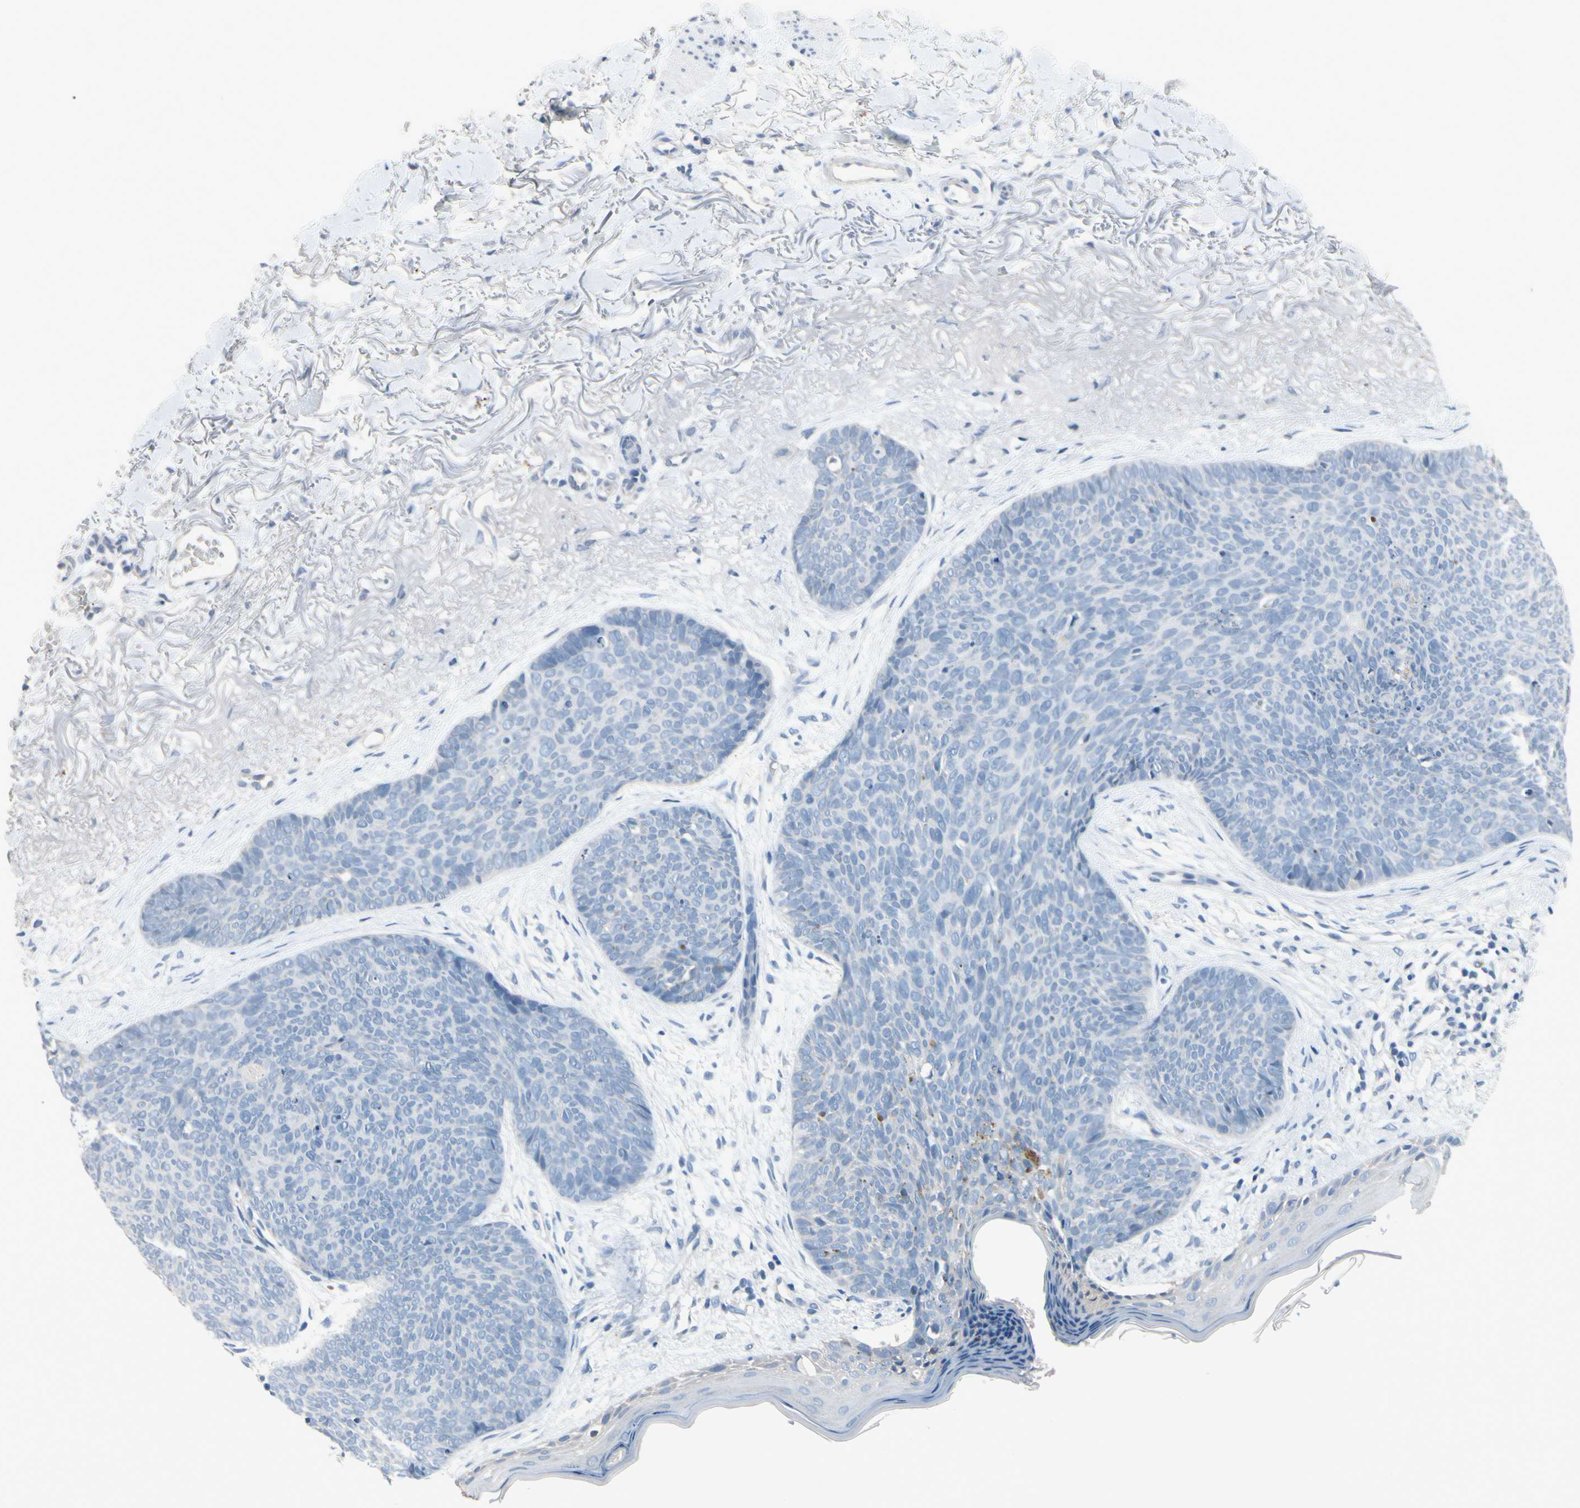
{"staining": {"intensity": "negative", "quantity": "none", "location": "none"}, "tissue": "skin cancer", "cell_type": "Tumor cells", "image_type": "cancer", "snomed": [{"axis": "morphology", "description": "Normal tissue, NOS"}, {"axis": "morphology", "description": "Basal cell carcinoma"}, {"axis": "topography", "description": "Skin"}], "caption": "There is no significant expression in tumor cells of skin basal cell carcinoma.", "gene": "PGR", "patient": {"sex": "female", "age": 70}}